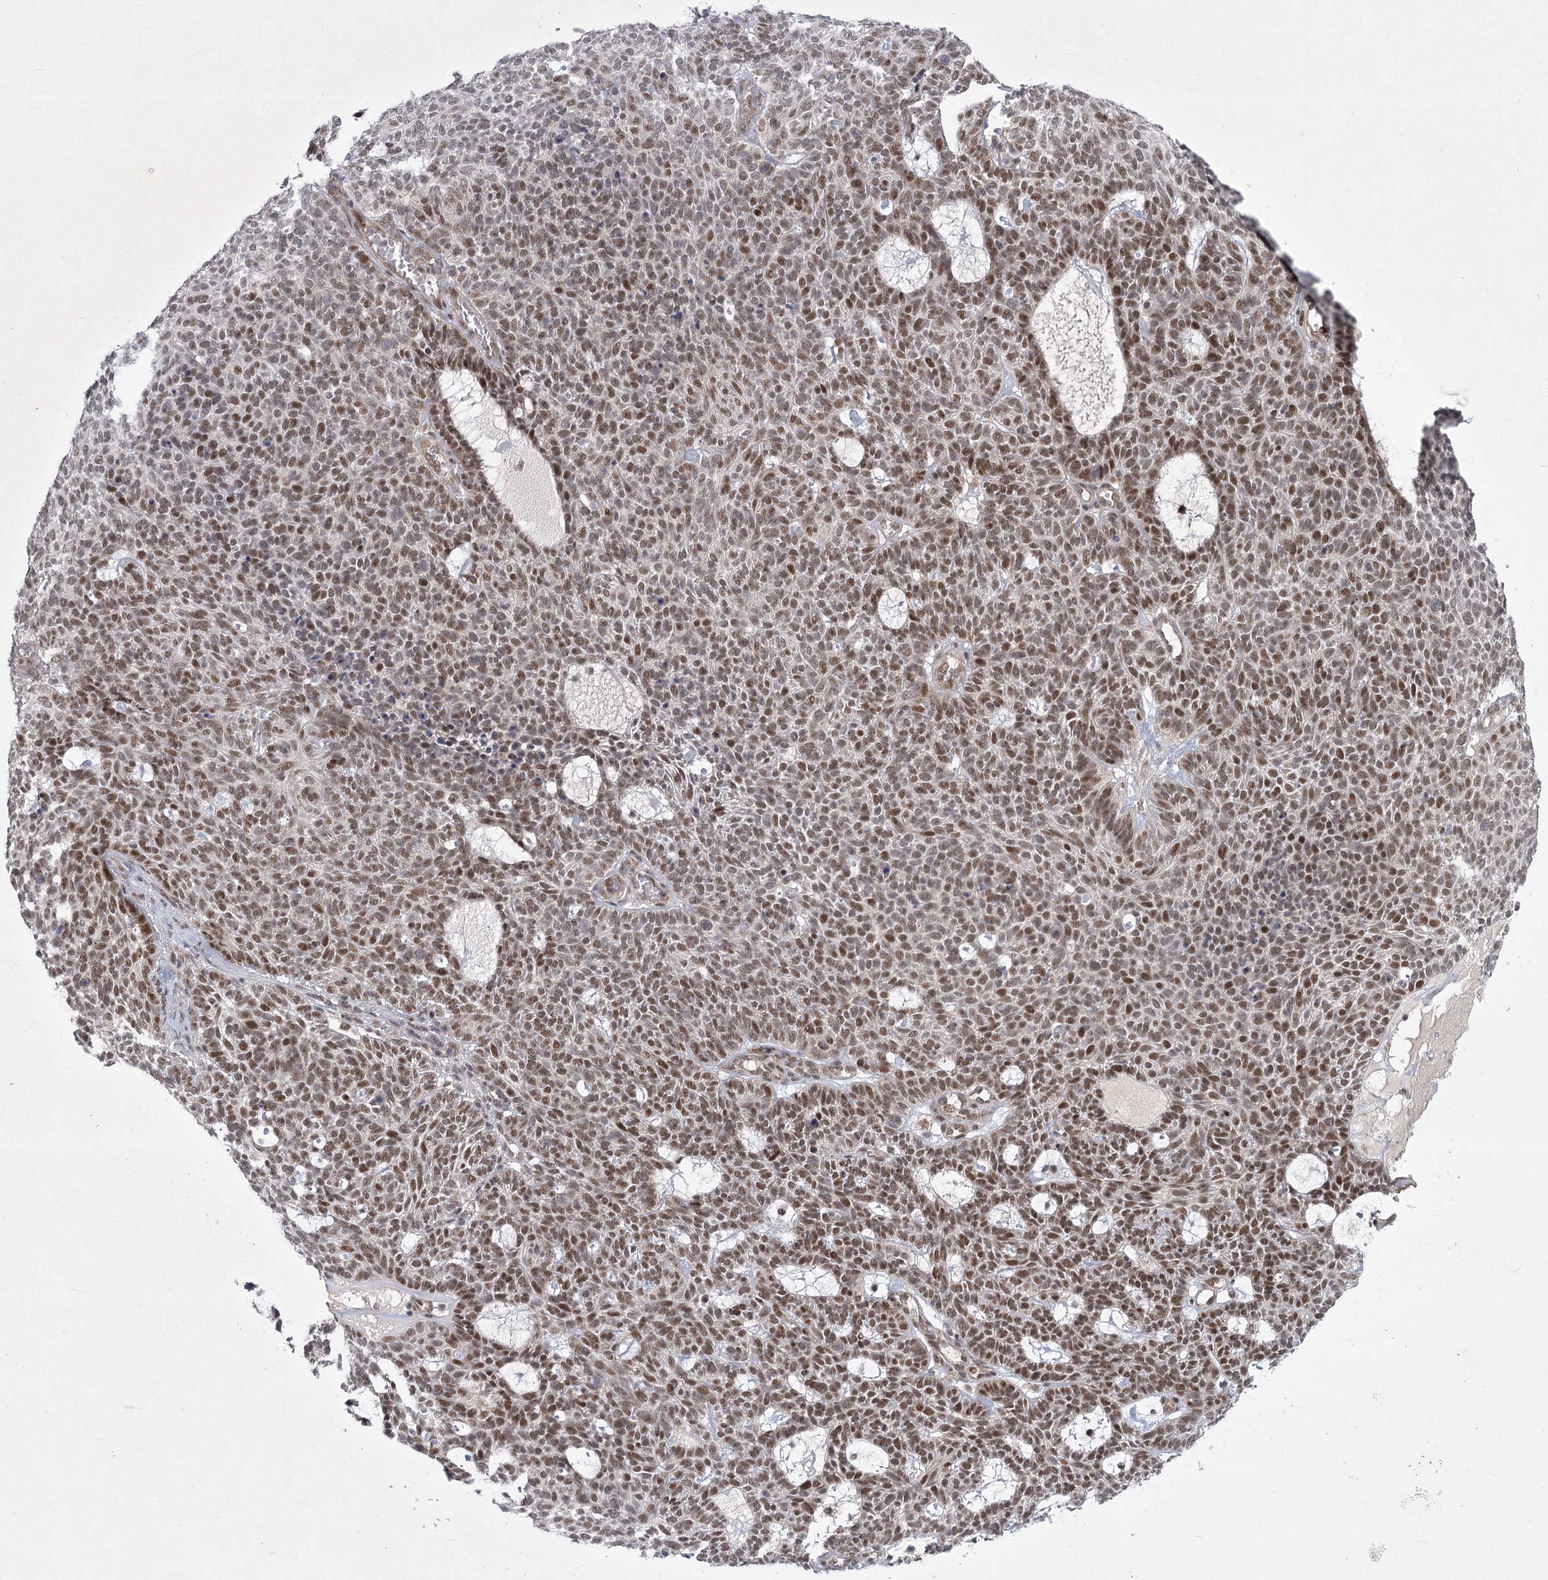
{"staining": {"intensity": "moderate", "quantity": ">75%", "location": "nuclear"}, "tissue": "skin cancer", "cell_type": "Tumor cells", "image_type": "cancer", "snomed": [{"axis": "morphology", "description": "Squamous cell carcinoma, NOS"}, {"axis": "topography", "description": "Skin"}], "caption": "Squamous cell carcinoma (skin) tissue reveals moderate nuclear expression in about >75% of tumor cells, visualized by immunohistochemistry.", "gene": "CIB4", "patient": {"sex": "female", "age": 90}}